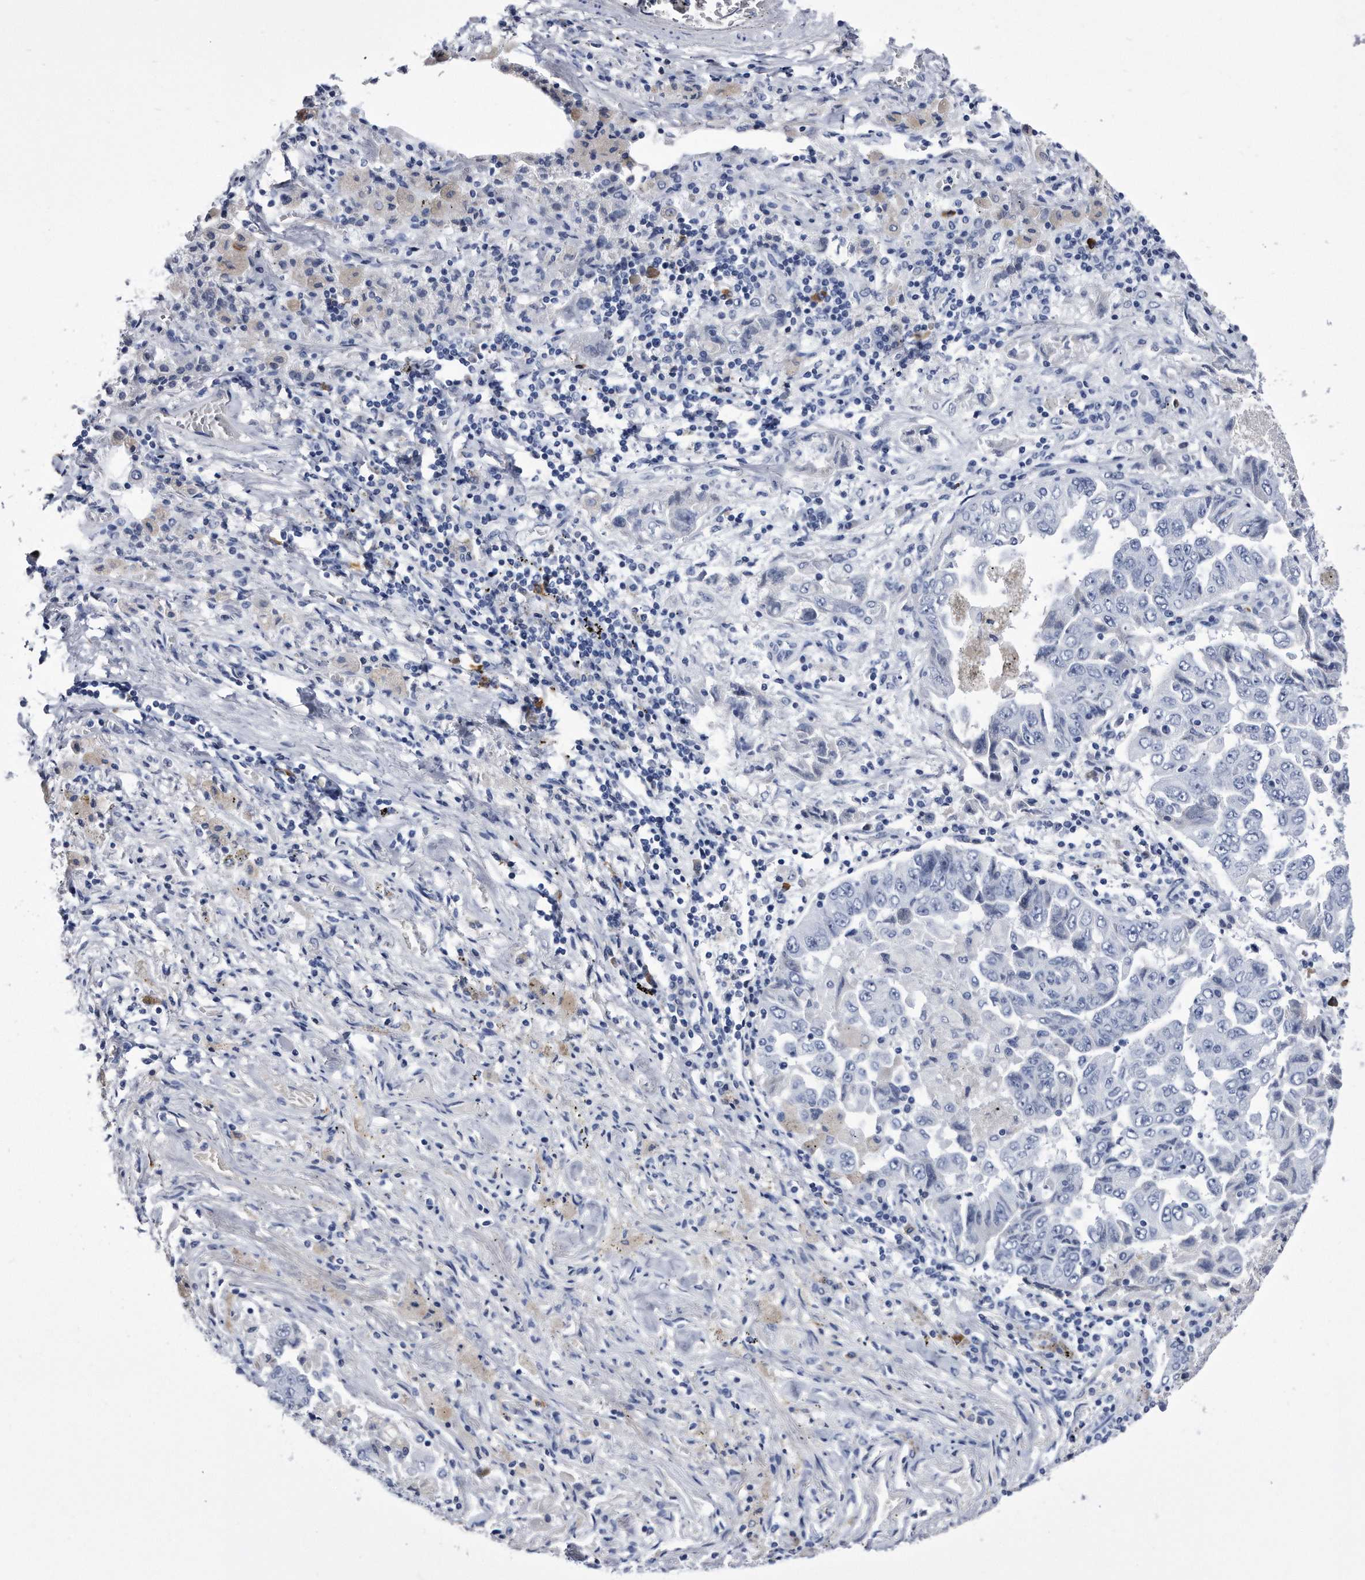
{"staining": {"intensity": "negative", "quantity": "none", "location": "none"}, "tissue": "lung cancer", "cell_type": "Tumor cells", "image_type": "cancer", "snomed": [{"axis": "morphology", "description": "Adenocarcinoma, NOS"}, {"axis": "topography", "description": "Lung"}], "caption": "The photomicrograph shows no significant positivity in tumor cells of lung cancer (adenocarcinoma). (DAB (3,3'-diaminobenzidine) immunohistochemistry (IHC), high magnification).", "gene": "KCTD8", "patient": {"sex": "female", "age": 51}}